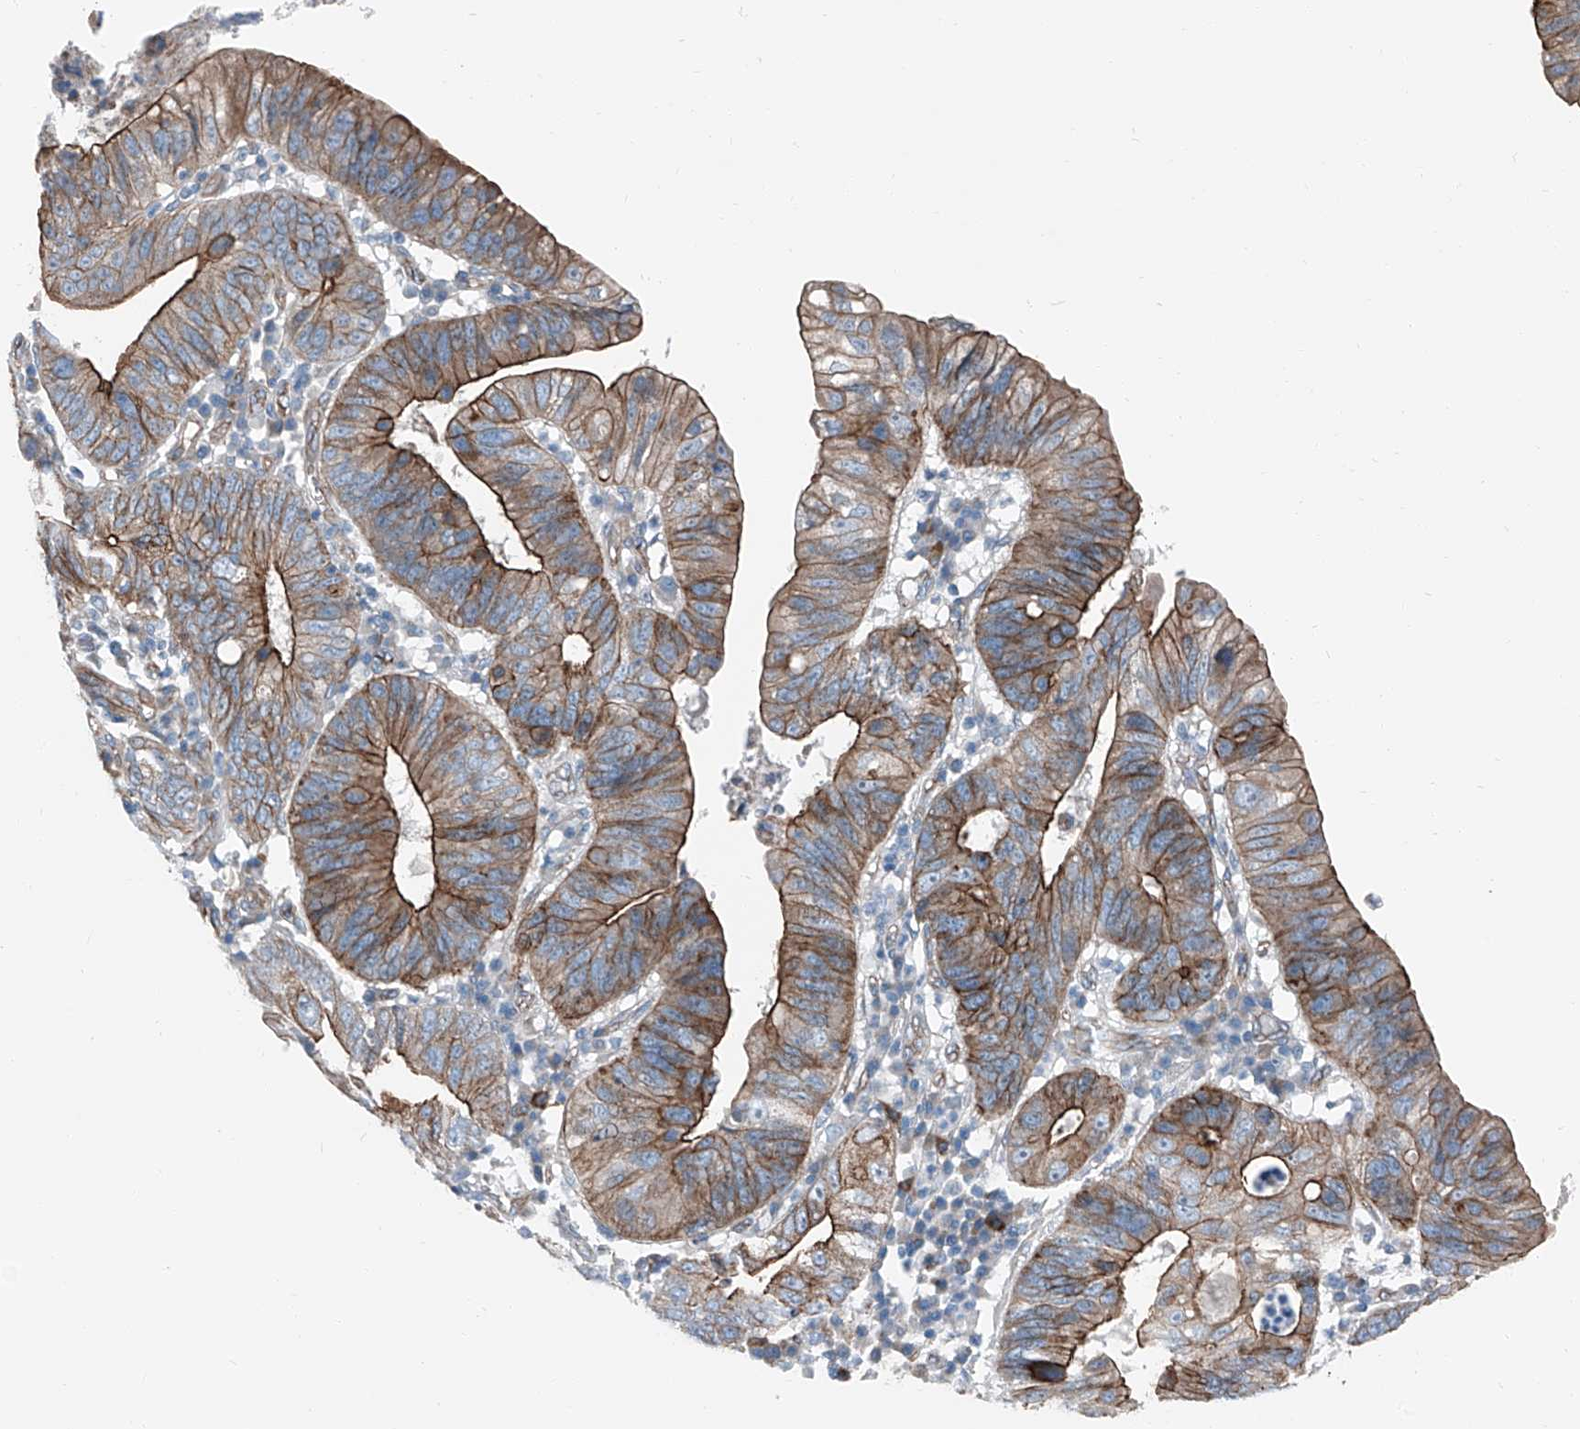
{"staining": {"intensity": "moderate", "quantity": ">75%", "location": "cytoplasmic/membranous"}, "tissue": "stomach cancer", "cell_type": "Tumor cells", "image_type": "cancer", "snomed": [{"axis": "morphology", "description": "Adenocarcinoma, NOS"}, {"axis": "topography", "description": "Stomach"}], "caption": "Protein staining exhibits moderate cytoplasmic/membranous positivity in approximately >75% of tumor cells in stomach adenocarcinoma.", "gene": "THEMIS2", "patient": {"sex": "male", "age": 59}}